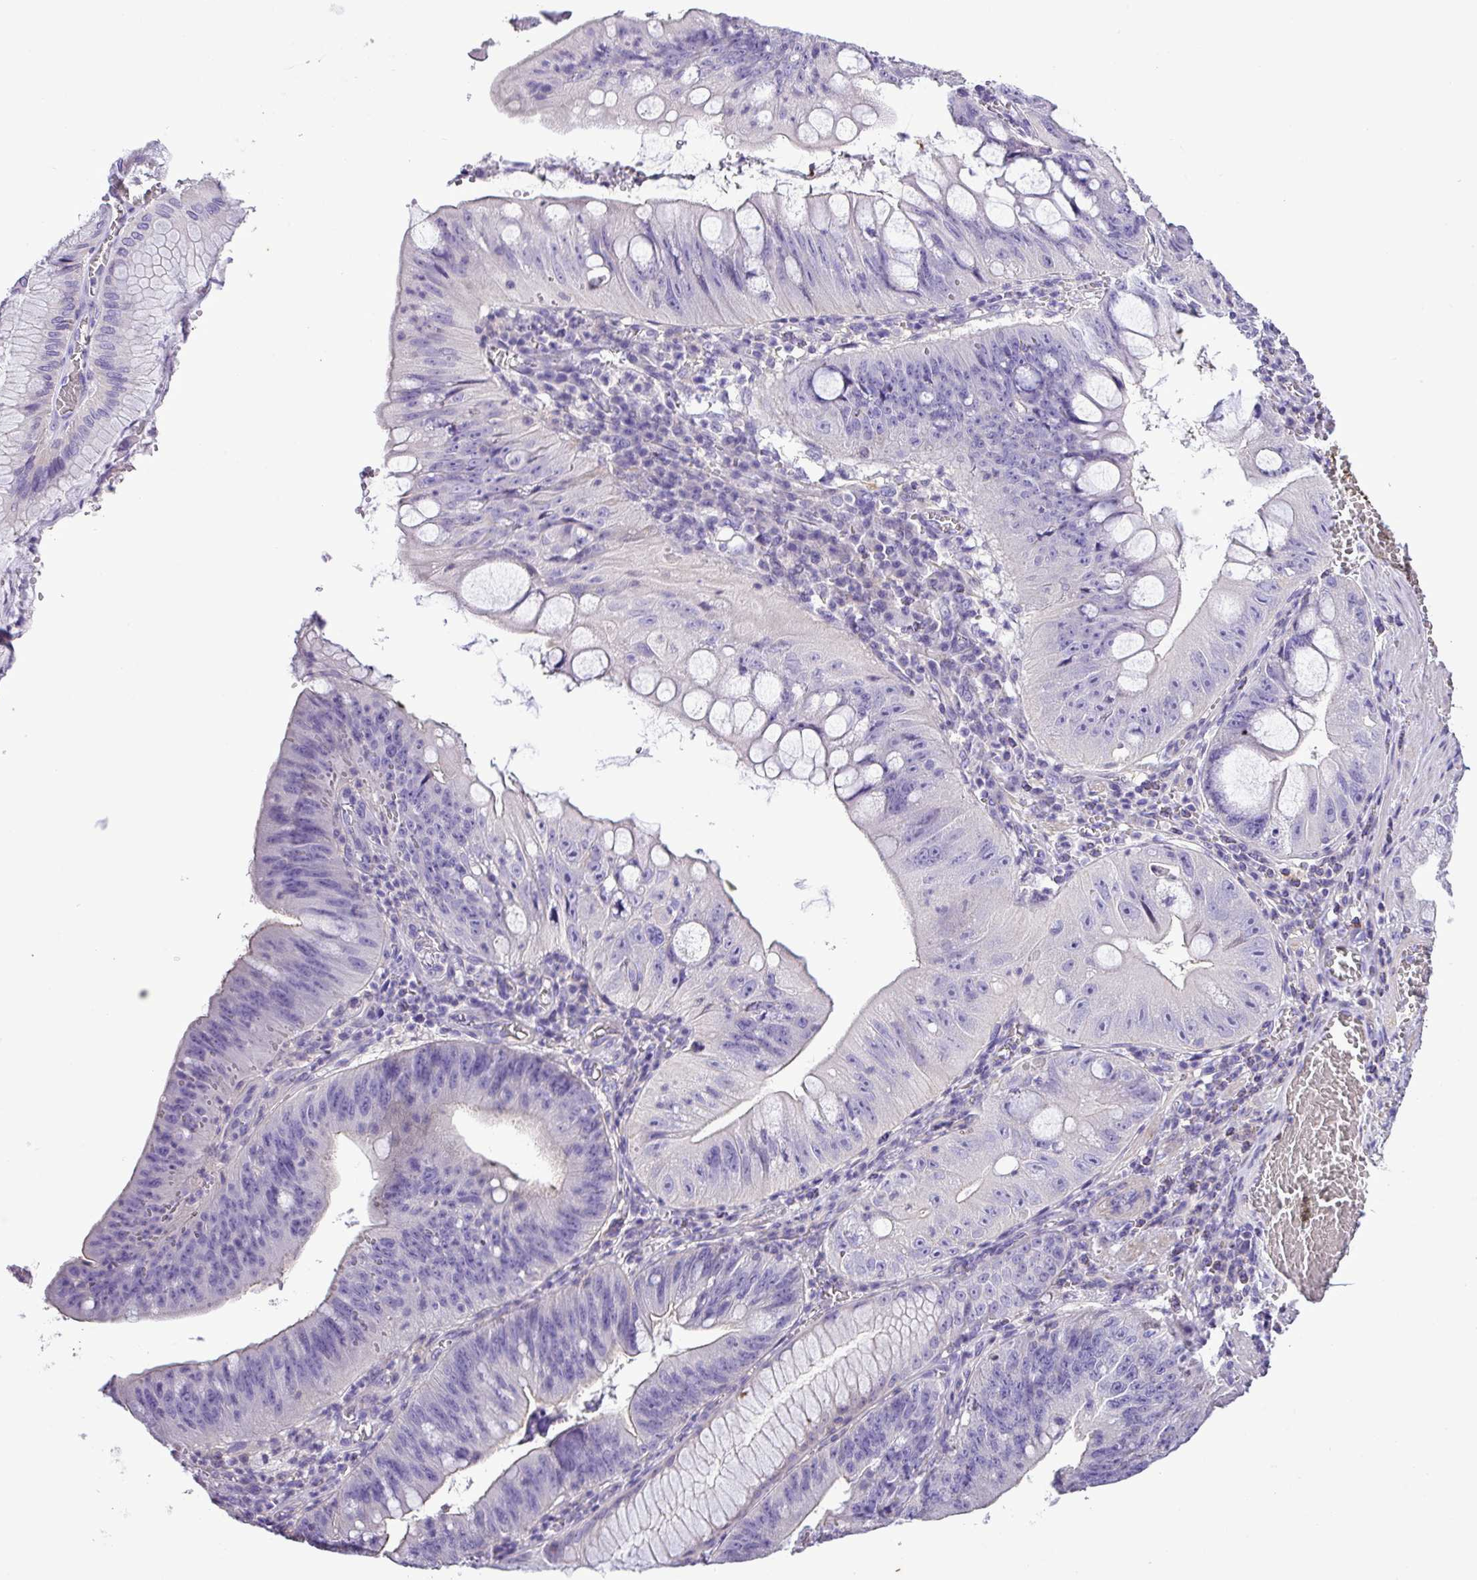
{"staining": {"intensity": "negative", "quantity": "none", "location": "none"}, "tissue": "stomach cancer", "cell_type": "Tumor cells", "image_type": "cancer", "snomed": [{"axis": "morphology", "description": "Adenocarcinoma, NOS"}, {"axis": "topography", "description": "Stomach"}], "caption": "Stomach cancer was stained to show a protein in brown. There is no significant staining in tumor cells.", "gene": "ZNF334", "patient": {"sex": "male", "age": 59}}